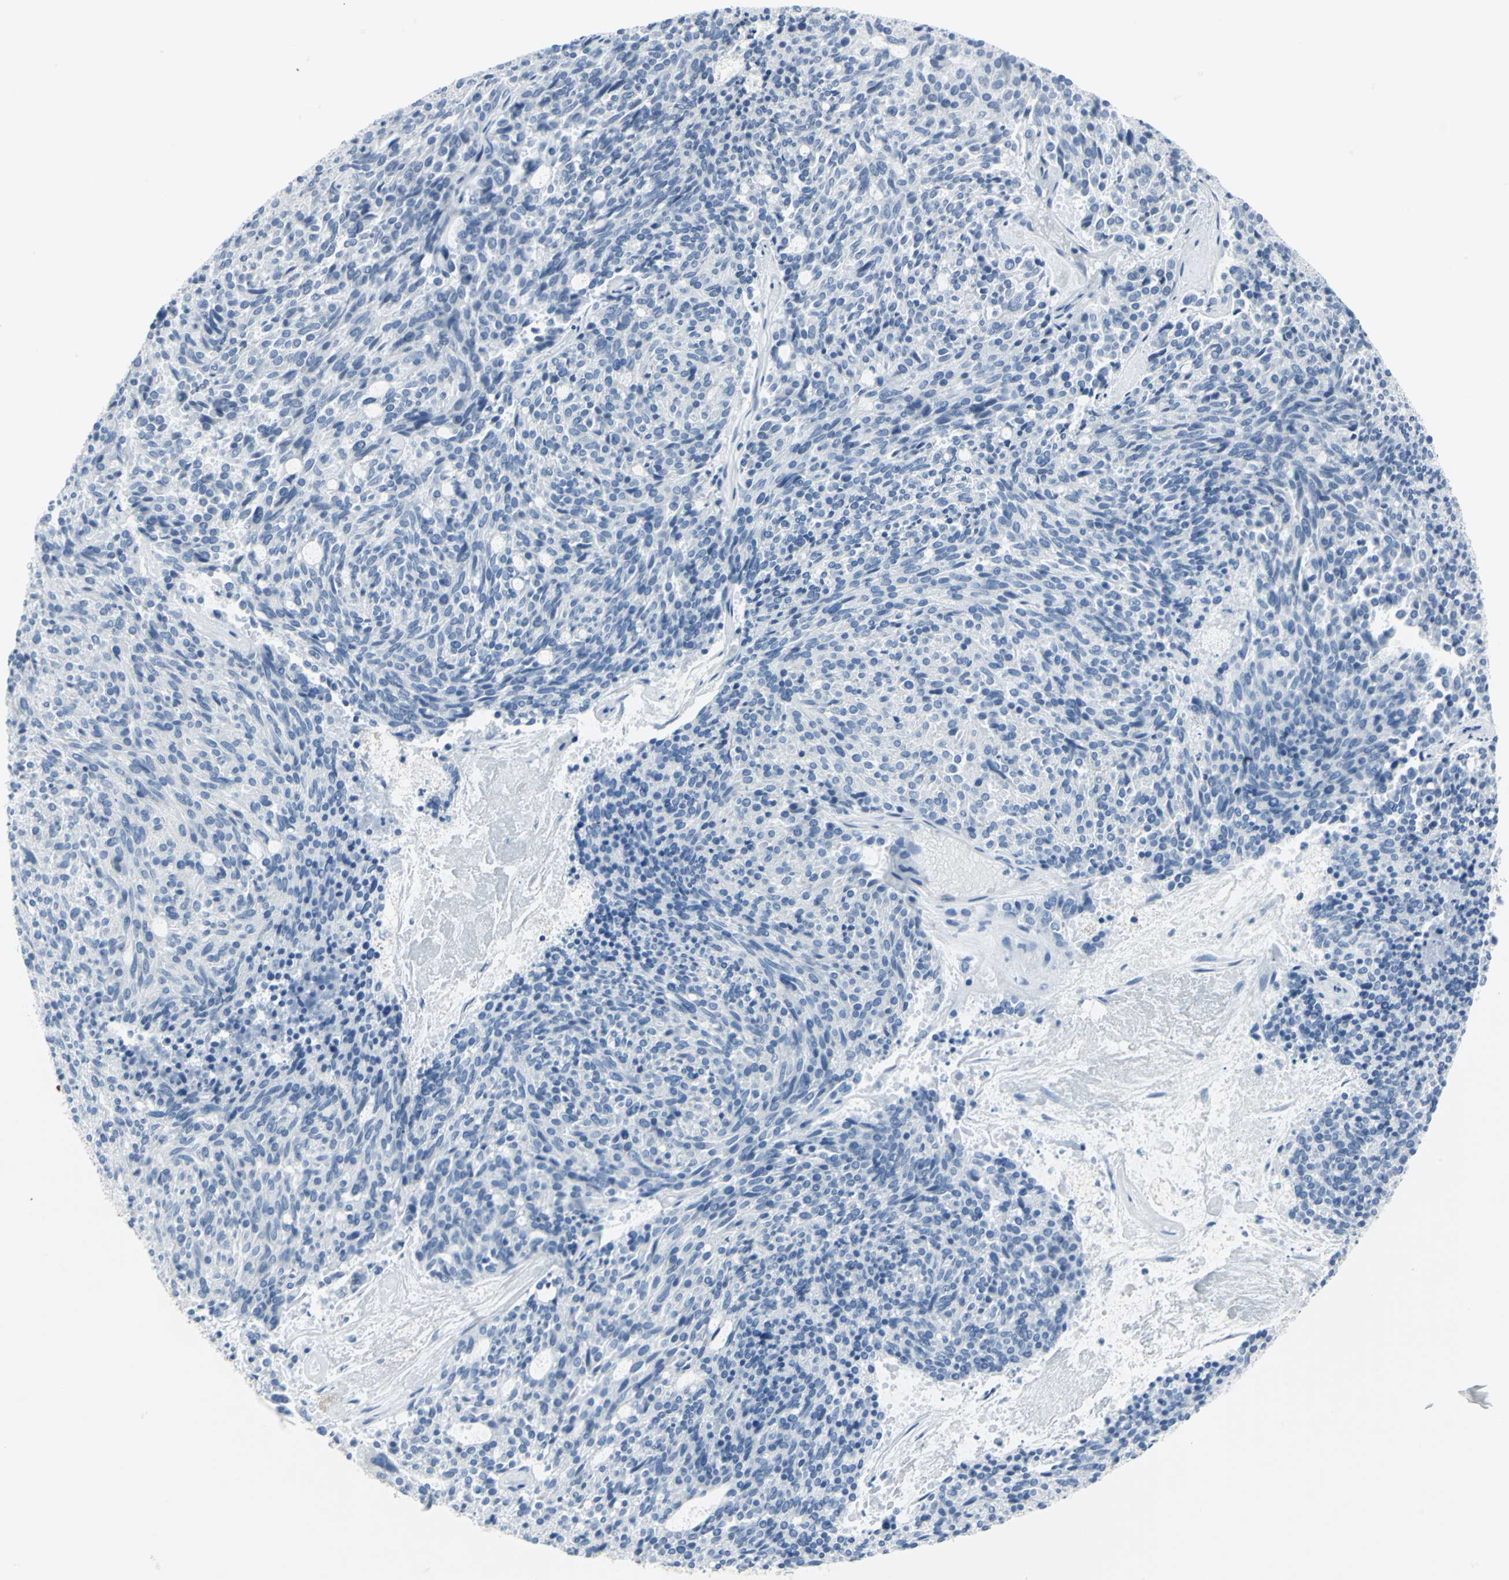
{"staining": {"intensity": "negative", "quantity": "none", "location": "none"}, "tissue": "carcinoid", "cell_type": "Tumor cells", "image_type": "cancer", "snomed": [{"axis": "morphology", "description": "Carcinoid, malignant, NOS"}, {"axis": "topography", "description": "Pancreas"}], "caption": "High power microscopy histopathology image of an immunohistochemistry (IHC) micrograph of carcinoid, revealing no significant positivity in tumor cells.", "gene": "CYB5A", "patient": {"sex": "female", "age": 54}}